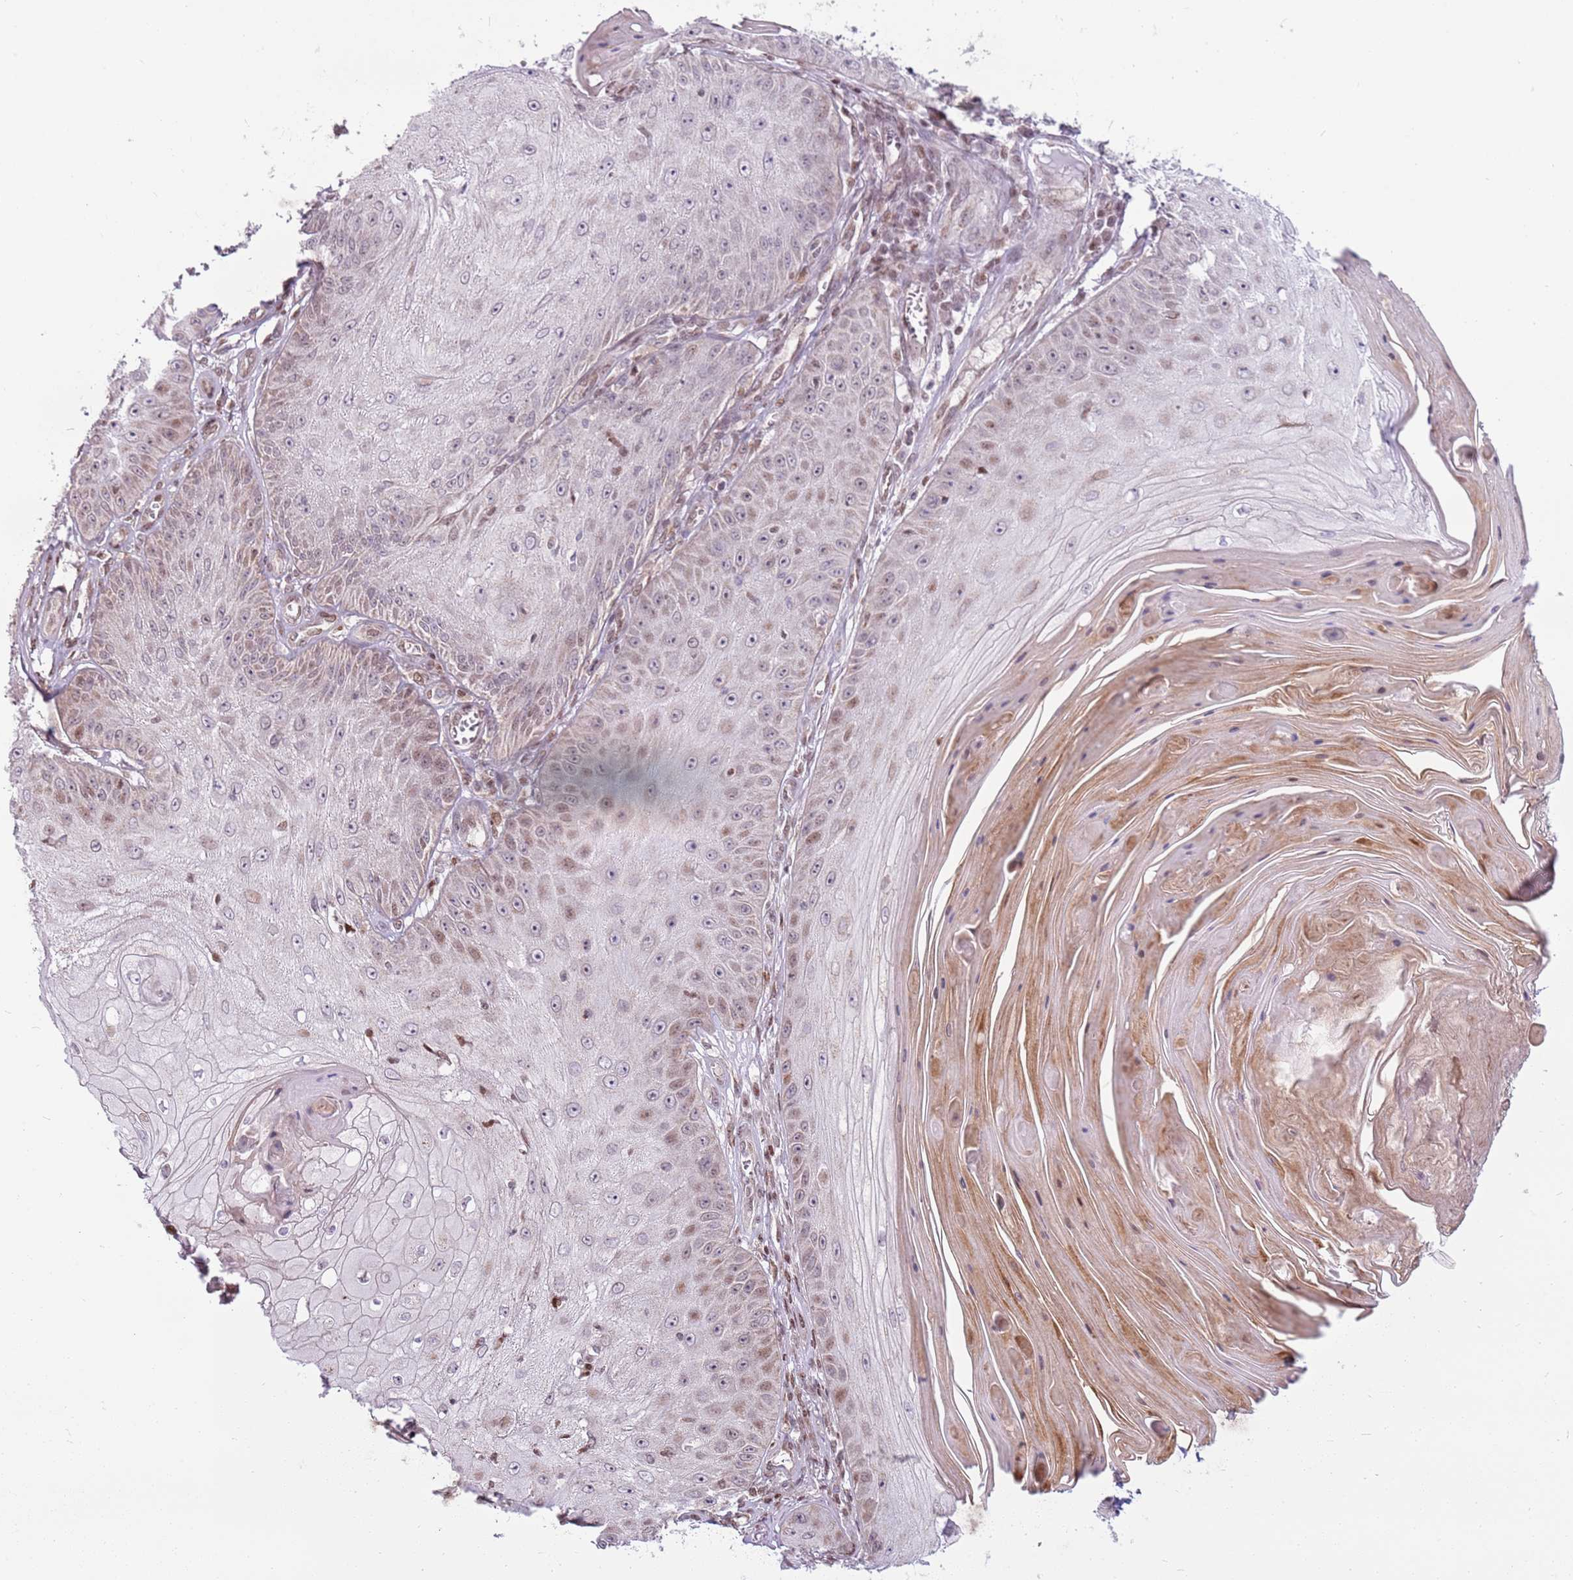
{"staining": {"intensity": "moderate", "quantity": "<25%", "location": "nuclear"}, "tissue": "skin cancer", "cell_type": "Tumor cells", "image_type": "cancer", "snomed": [{"axis": "morphology", "description": "Squamous cell carcinoma, NOS"}, {"axis": "topography", "description": "Skin"}], "caption": "Tumor cells exhibit low levels of moderate nuclear expression in approximately <25% of cells in squamous cell carcinoma (skin). (Stains: DAB (3,3'-diaminobenzidine) in brown, nuclei in blue, Microscopy: brightfield microscopy at high magnification).", "gene": "PCTP", "patient": {"sex": "male", "age": 70}}